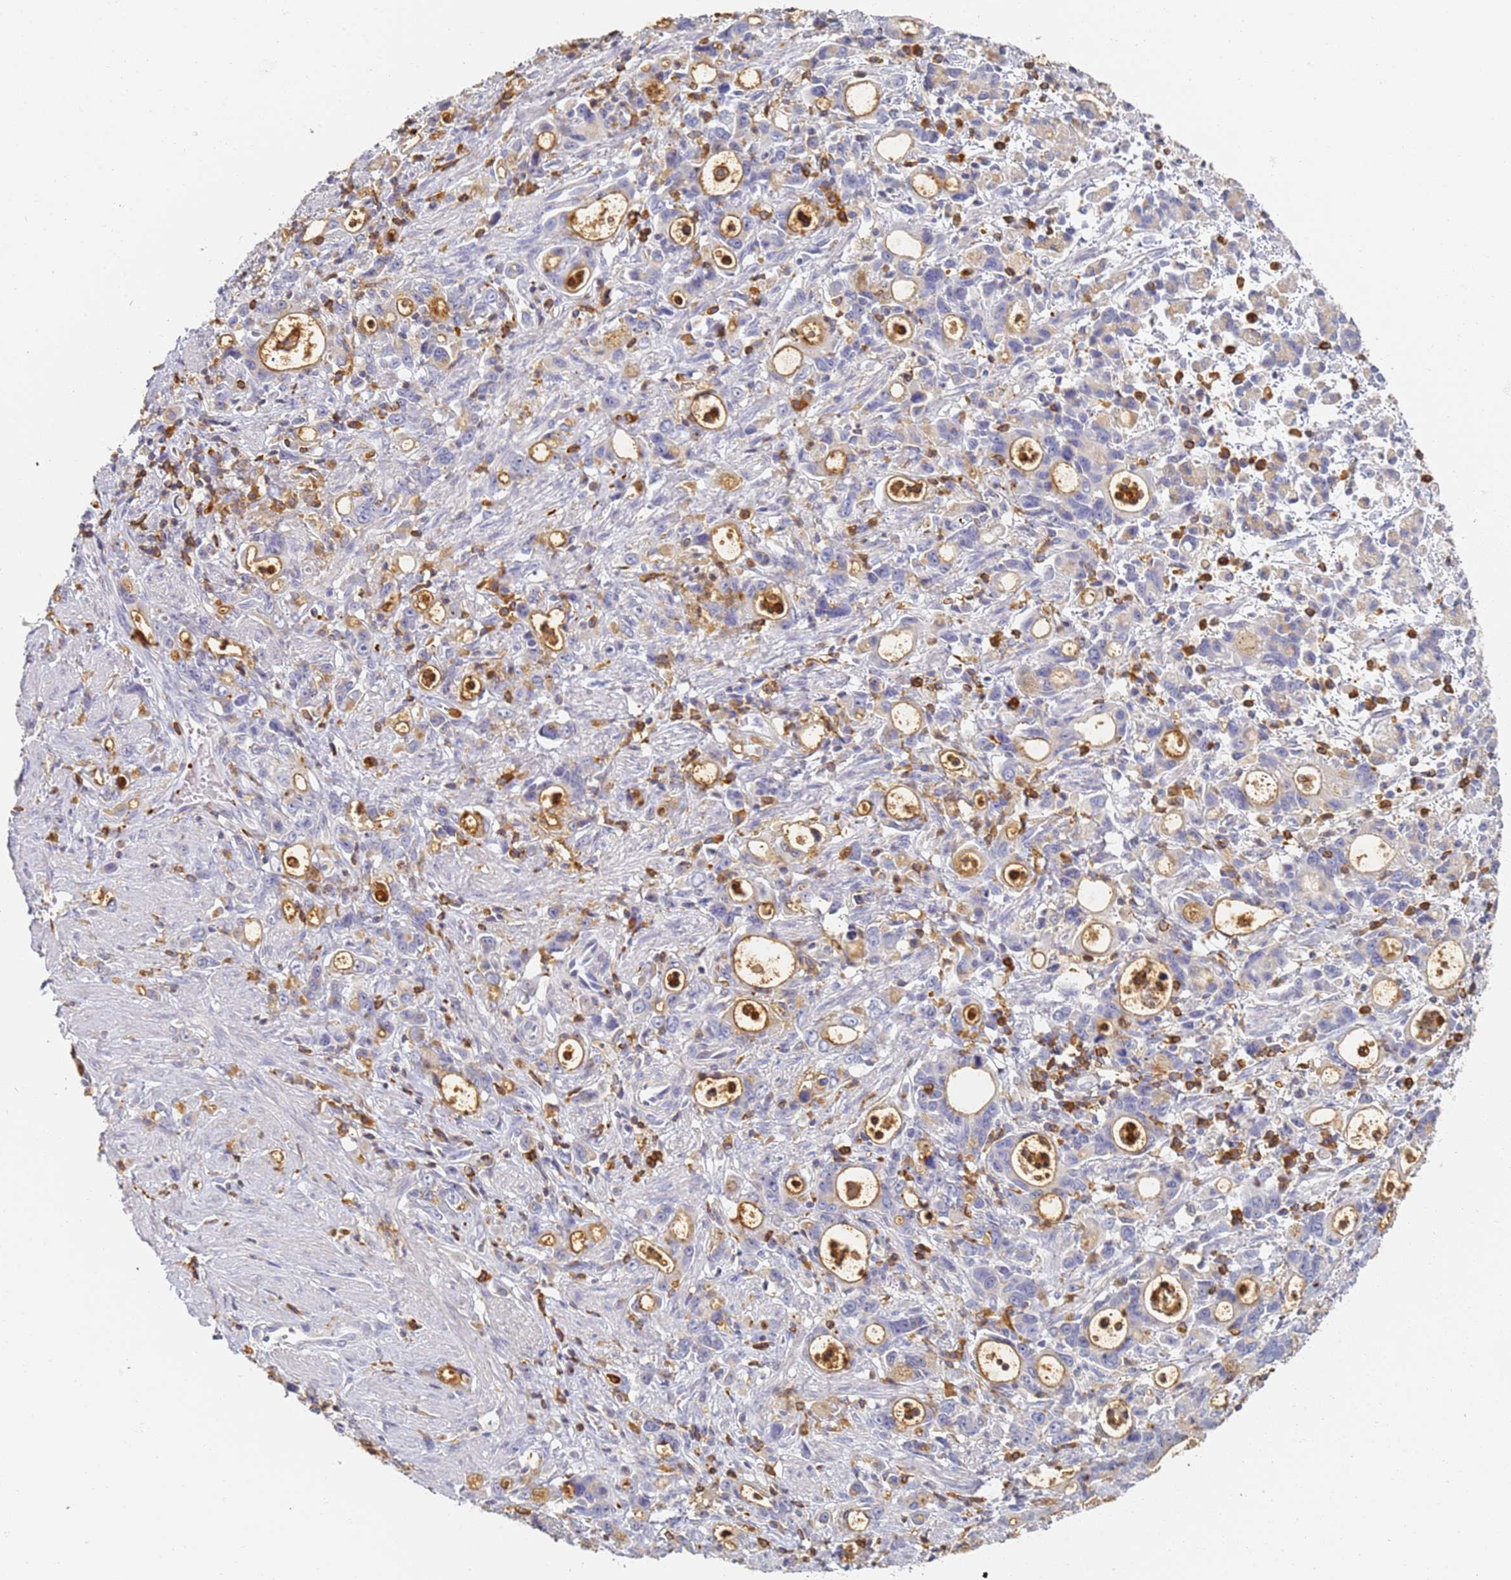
{"staining": {"intensity": "moderate", "quantity": "<25%", "location": "cytoplasmic/membranous"}, "tissue": "stomach cancer", "cell_type": "Tumor cells", "image_type": "cancer", "snomed": [{"axis": "morphology", "description": "Adenocarcinoma, NOS"}, {"axis": "topography", "description": "Stomach, lower"}], "caption": "A brown stain labels moderate cytoplasmic/membranous expression of a protein in human stomach cancer tumor cells. The staining is performed using DAB brown chromogen to label protein expression. The nuclei are counter-stained blue using hematoxylin.", "gene": "BIN2", "patient": {"sex": "female", "age": 43}}